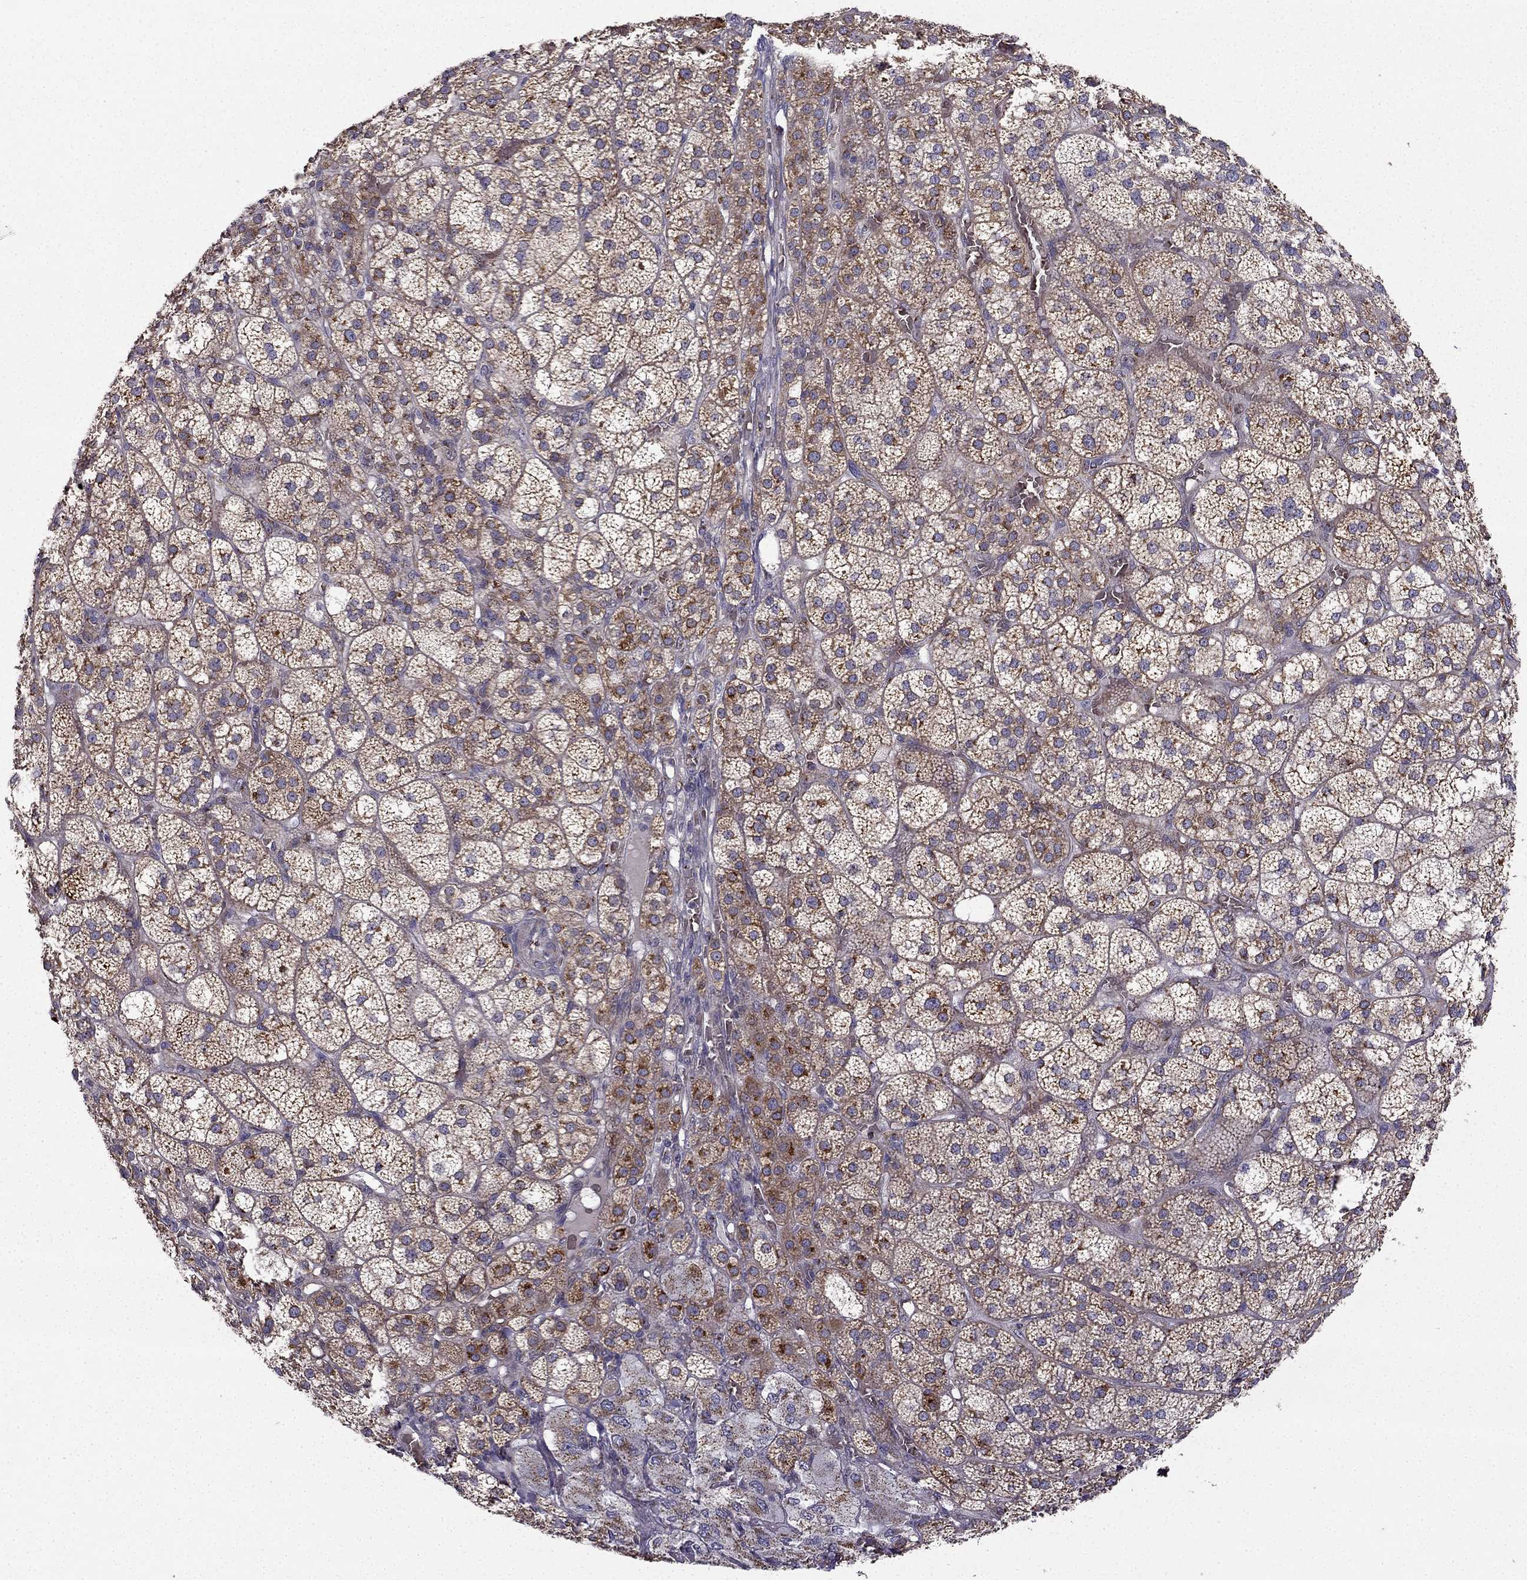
{"staining": {"intensity": "moderate", "quantity": ">75%", "location": "cytoplasmic/membranous"}, "tissue": "adrenal gland", "cell_type": "Glandular cells", "image_type": "normal", "snomed": [{"axis": "morphology", "description": "Normal tissue, NOS"}, {"axis": "topography", "description": "Adrenal gland"}], "caption": "Immunohistochemical staining of benign human adrenal gland exhibits >75% levels of moderate cytoplasmic/membranous protein expression in approximately >75% of glandular cells.", "gene": "B4GALT7", "patient": {"sex": "female", "age": 60}}